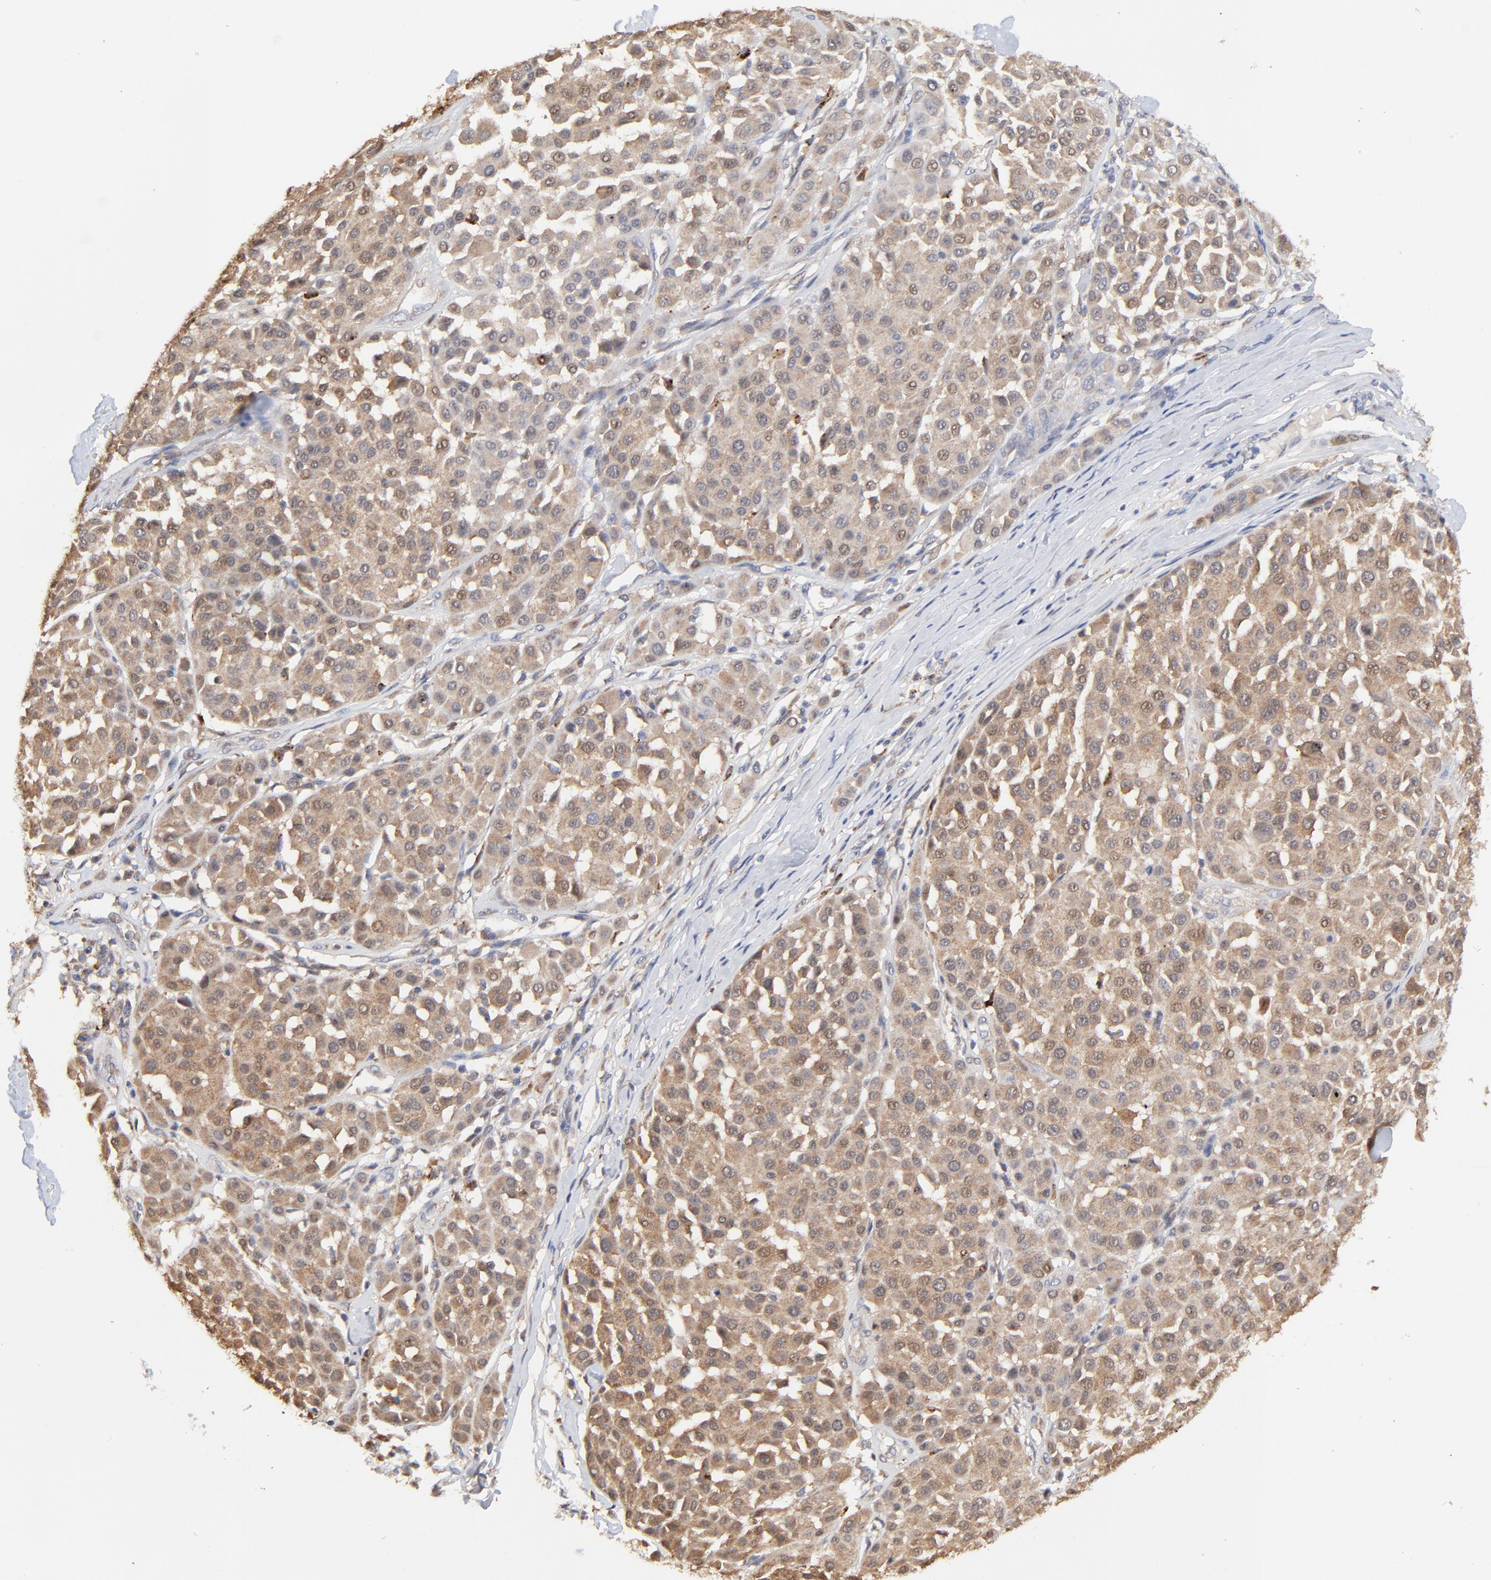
{"staining": {"intensity": "moderate", "quantity": ">75%", "location": "cytoplasmic/membranous"}, "tissue": "melanoma", "cell_type": "Tumor cells", "image_type": "cancer", "snomed": [{"axis": "morphology", "description": "Malignant melanoma, Metastatic site"}, {"axis": "topography", "description": "Soft tissue"}], "caption": "Immunohistochemical staining of melanoma reveals medium levels of moderate cytoplasmic/membranous staining in about >75% of tumor cells. (brown staining indicates protein expression, while blue staining denotes nuclei).", "gene": "LGALS3", "patient": {"sex": "male", "age": 41}}